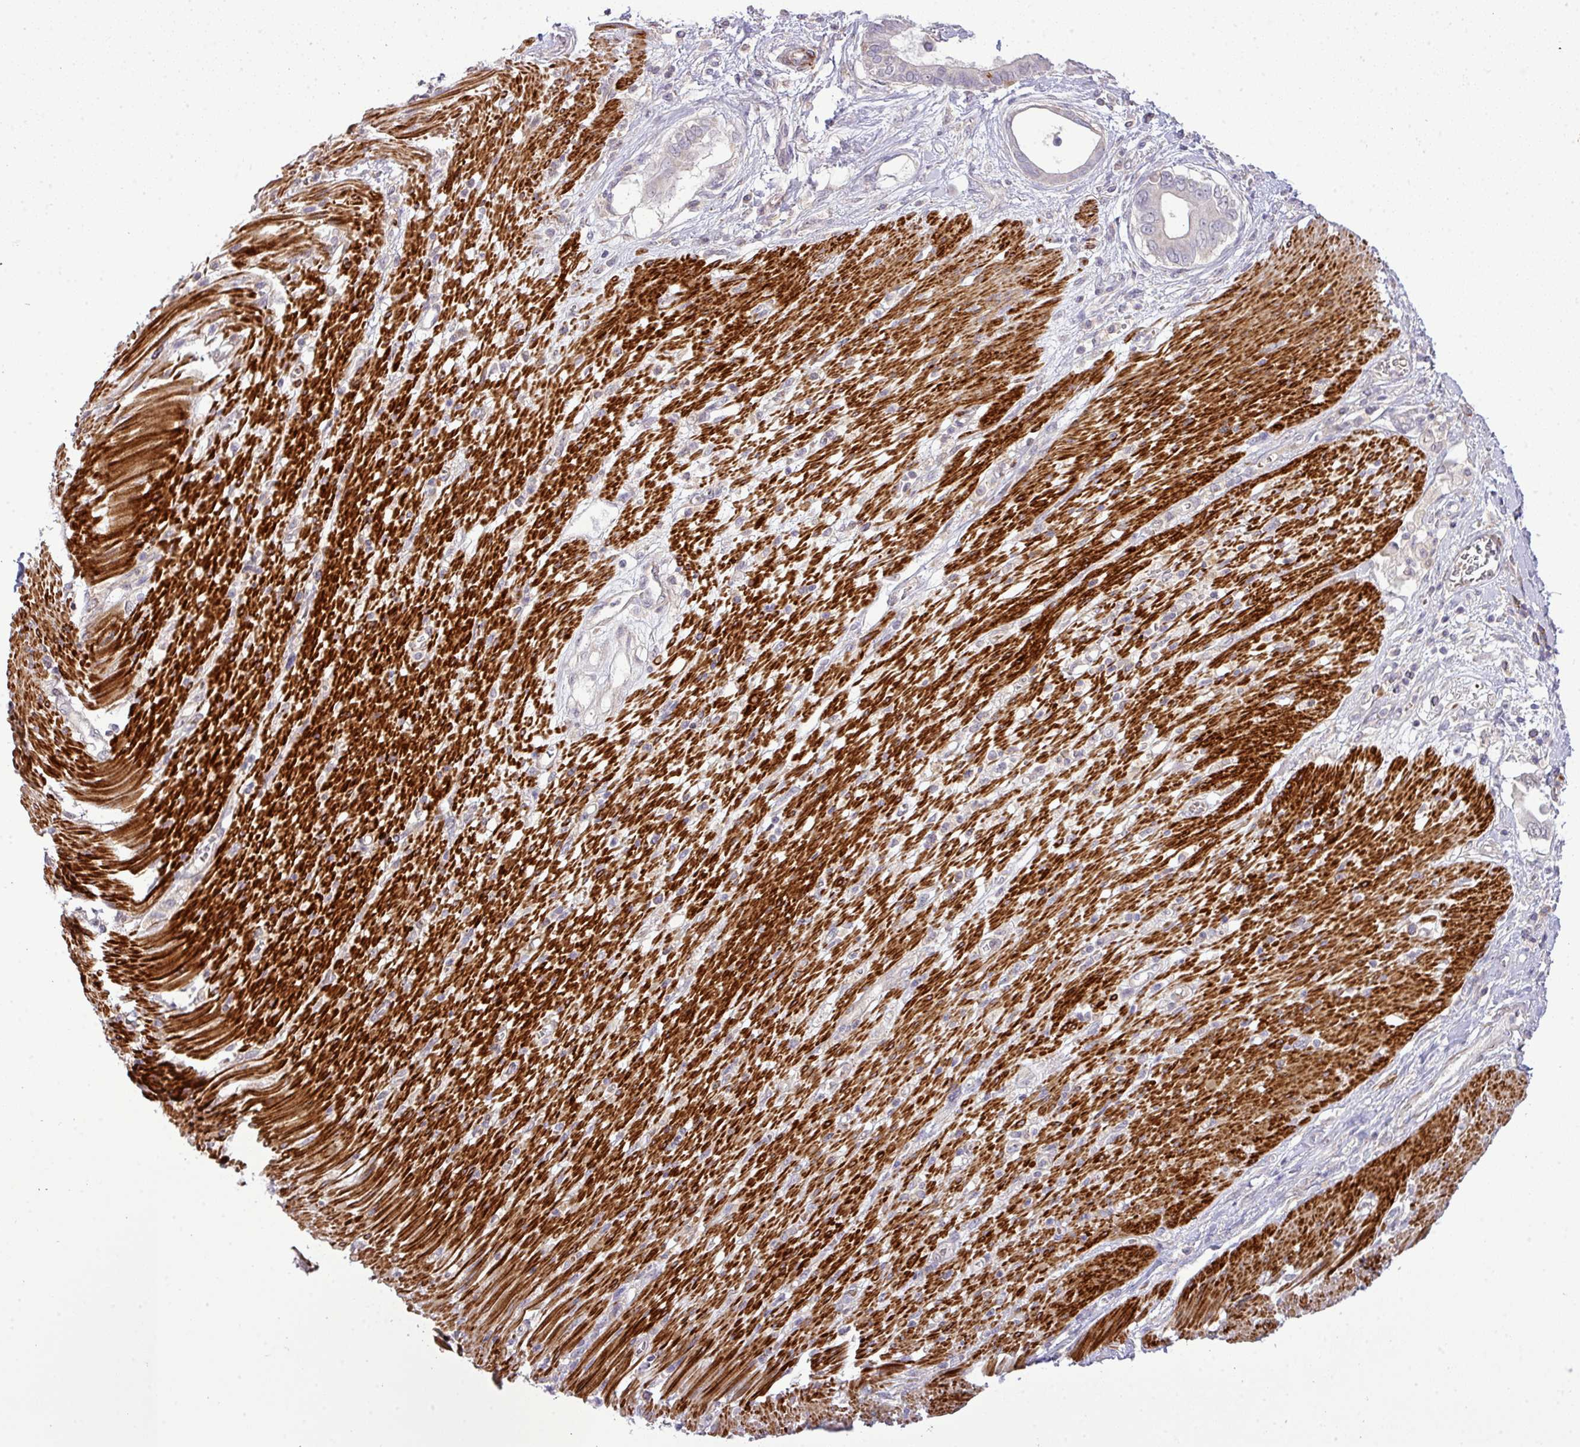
{"staining": {"intensity": "negative", "quantity": "none", "location": "none"}, "tissue": "pancreatic cancer", "cell_type": "Tumor cells", "image_type": "cancer", "snomed": [{"axis": "morphology", "description": "Adenocarcinoma, NOS"}, {"axis": "topography", "description": "Pancreas"}], "caption": "High power microscopy photomicrograph of an immunohistochemistry histopathology image of pancreatic cancer, revealing no significant expression in tumor cells.", "gene": "TPRA1", "patient": {"sex": "male", "age": 68}}